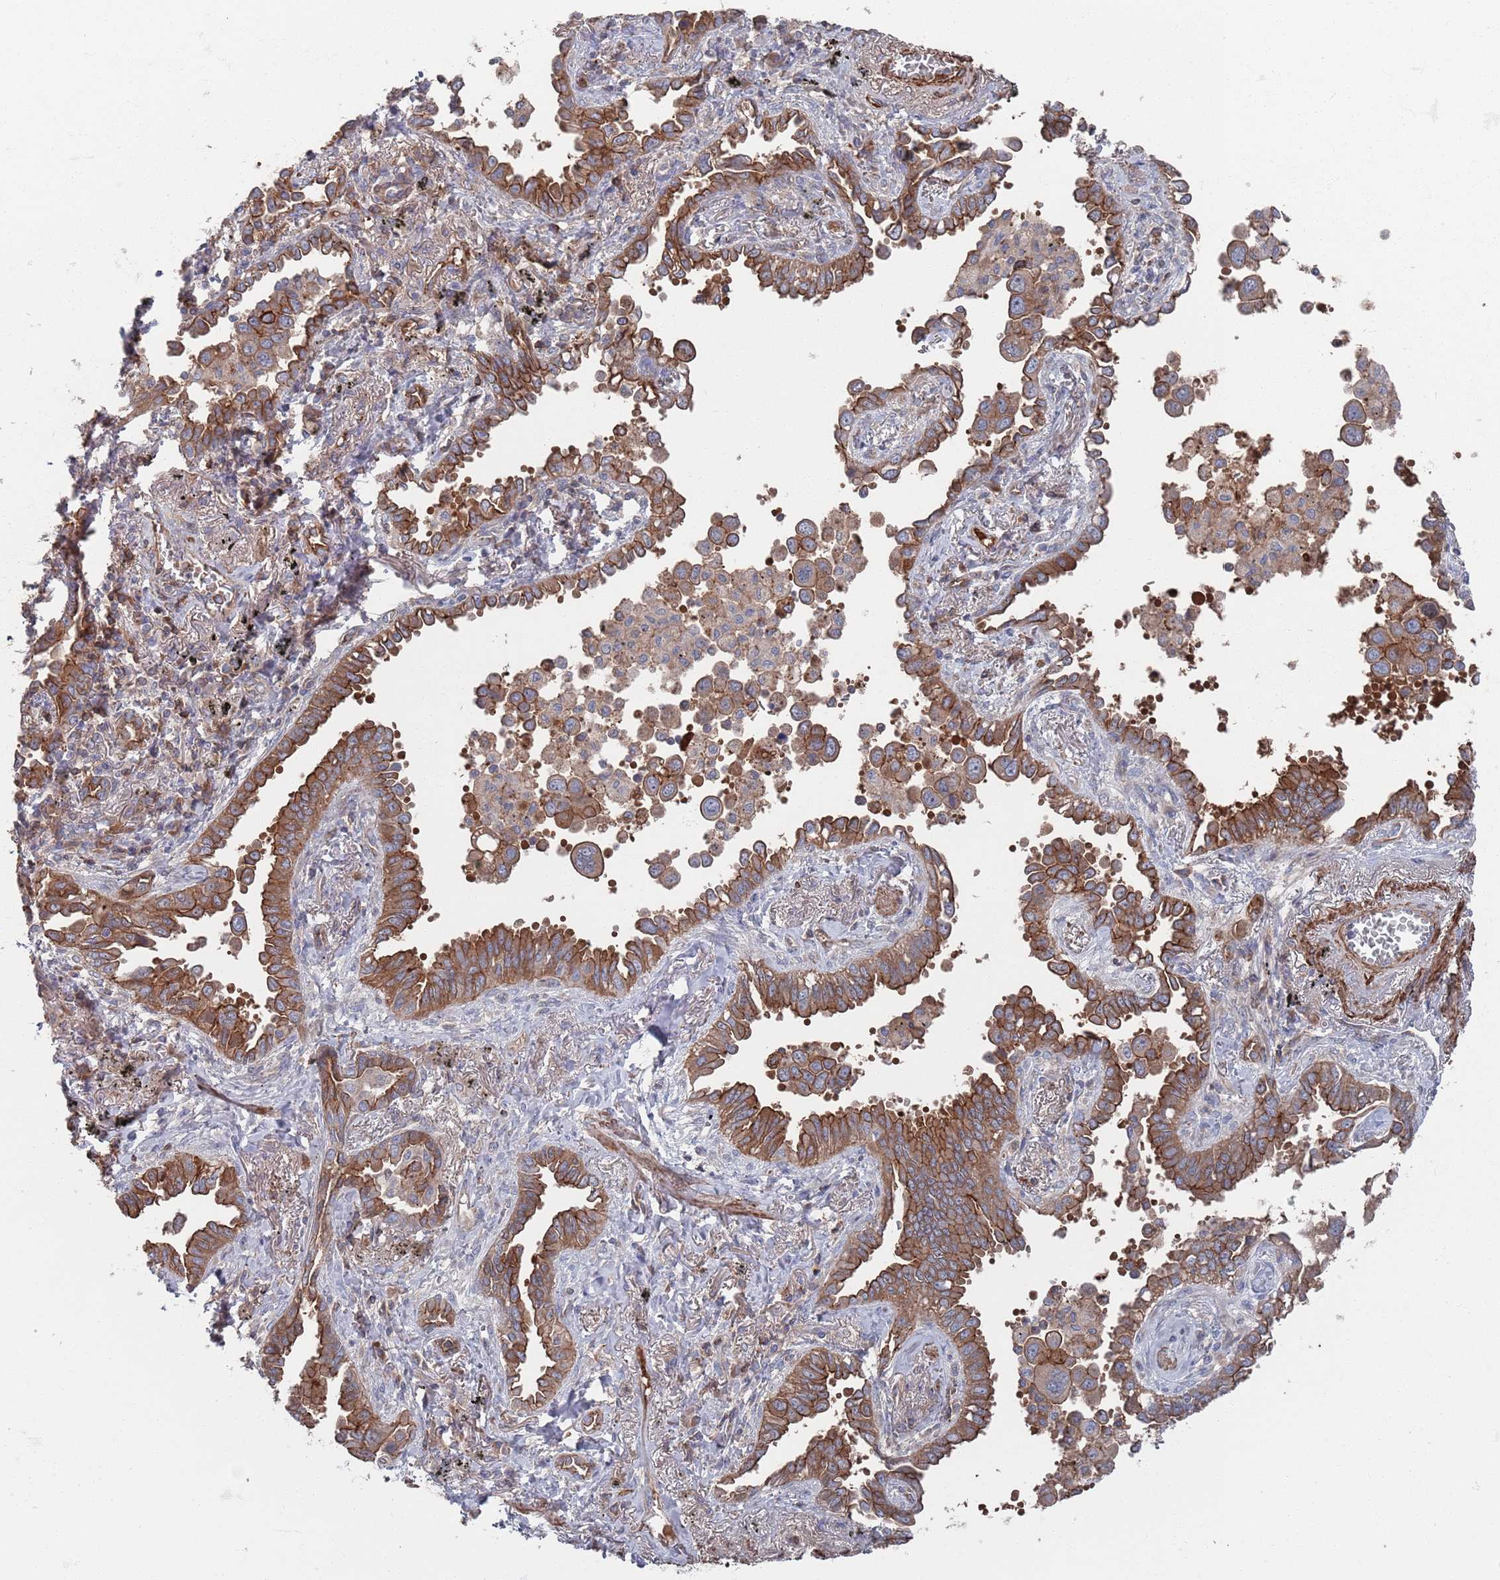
{"staining": {"intensity": "moderate", "quantity": ">75%", "location": "cytoplasmic/membranous"}, "tissue": "lung cancer", "cell_type": "Tumor cells", "image_type": "cancer", "snomed": [{"axis": "morphology", "description": "Adenocarcinoma, NOS"}, {"axis": "topography", "description": "Lung"}], "caption": "This photomicrograph displays immunohistochemistry (IHC) staining of lung cancer, with medium moderate cytoplasmic/membranous expression in about >75% of tumor cells.", "gene": "PLEKHA4", "patient": {"sex": "male", "age": 67}}